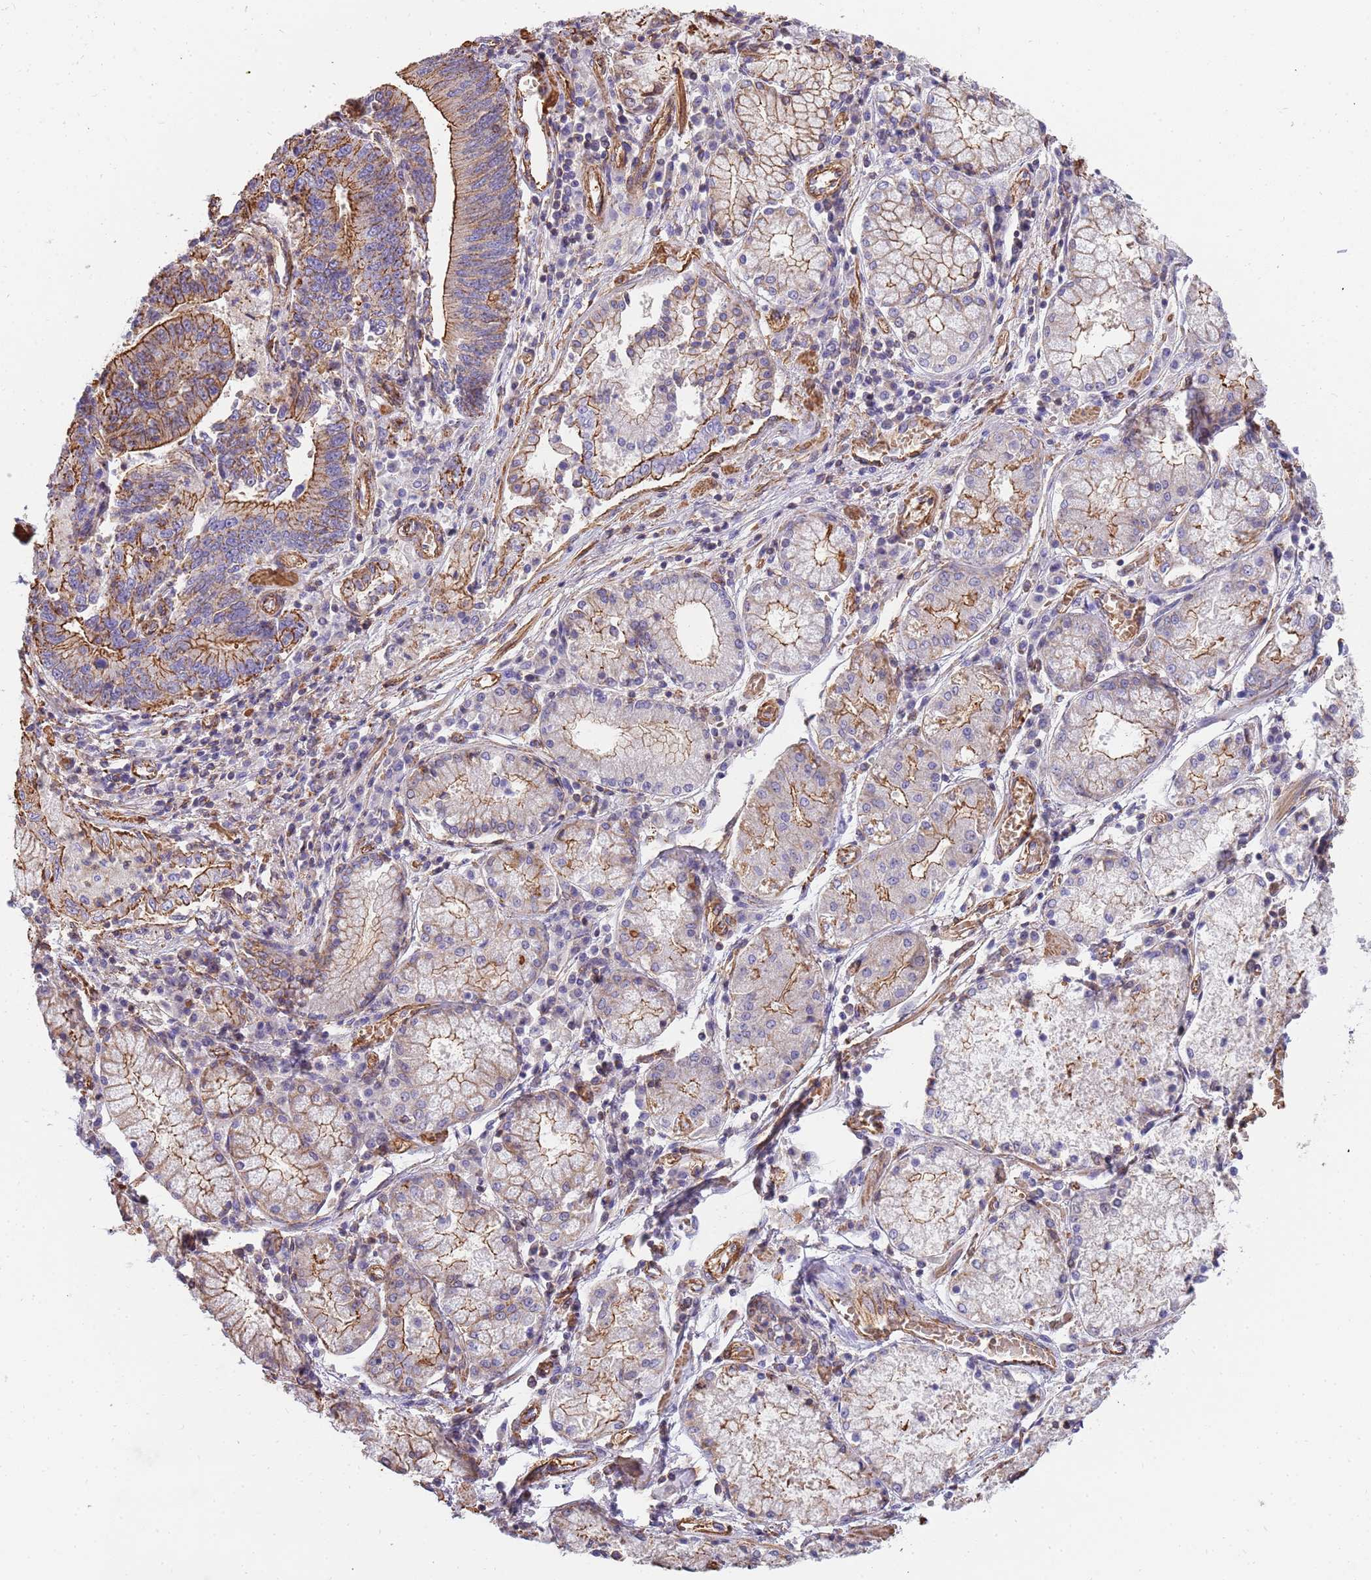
{"staining": {"intensity": "moderate", "quantity": ">75%", "location": "cytoplasmic/membranous"}, "tissue": "stomach cancer", "cell_type": "Tumor cells", "image_type": "cancer", "snomed": [{"axis": "morphology", "description": "Adenocarcinoma, NOS"}, {"axis": "topography", "description": "Stomach"}], "caption": "Adenocarcinoma (stomach) stained for a protein exhibits moderate cytoplasmic/membranous positivity in tumor cells.", "gene": "GFRAL", "patient": {"sex": "male", "age": 59}}